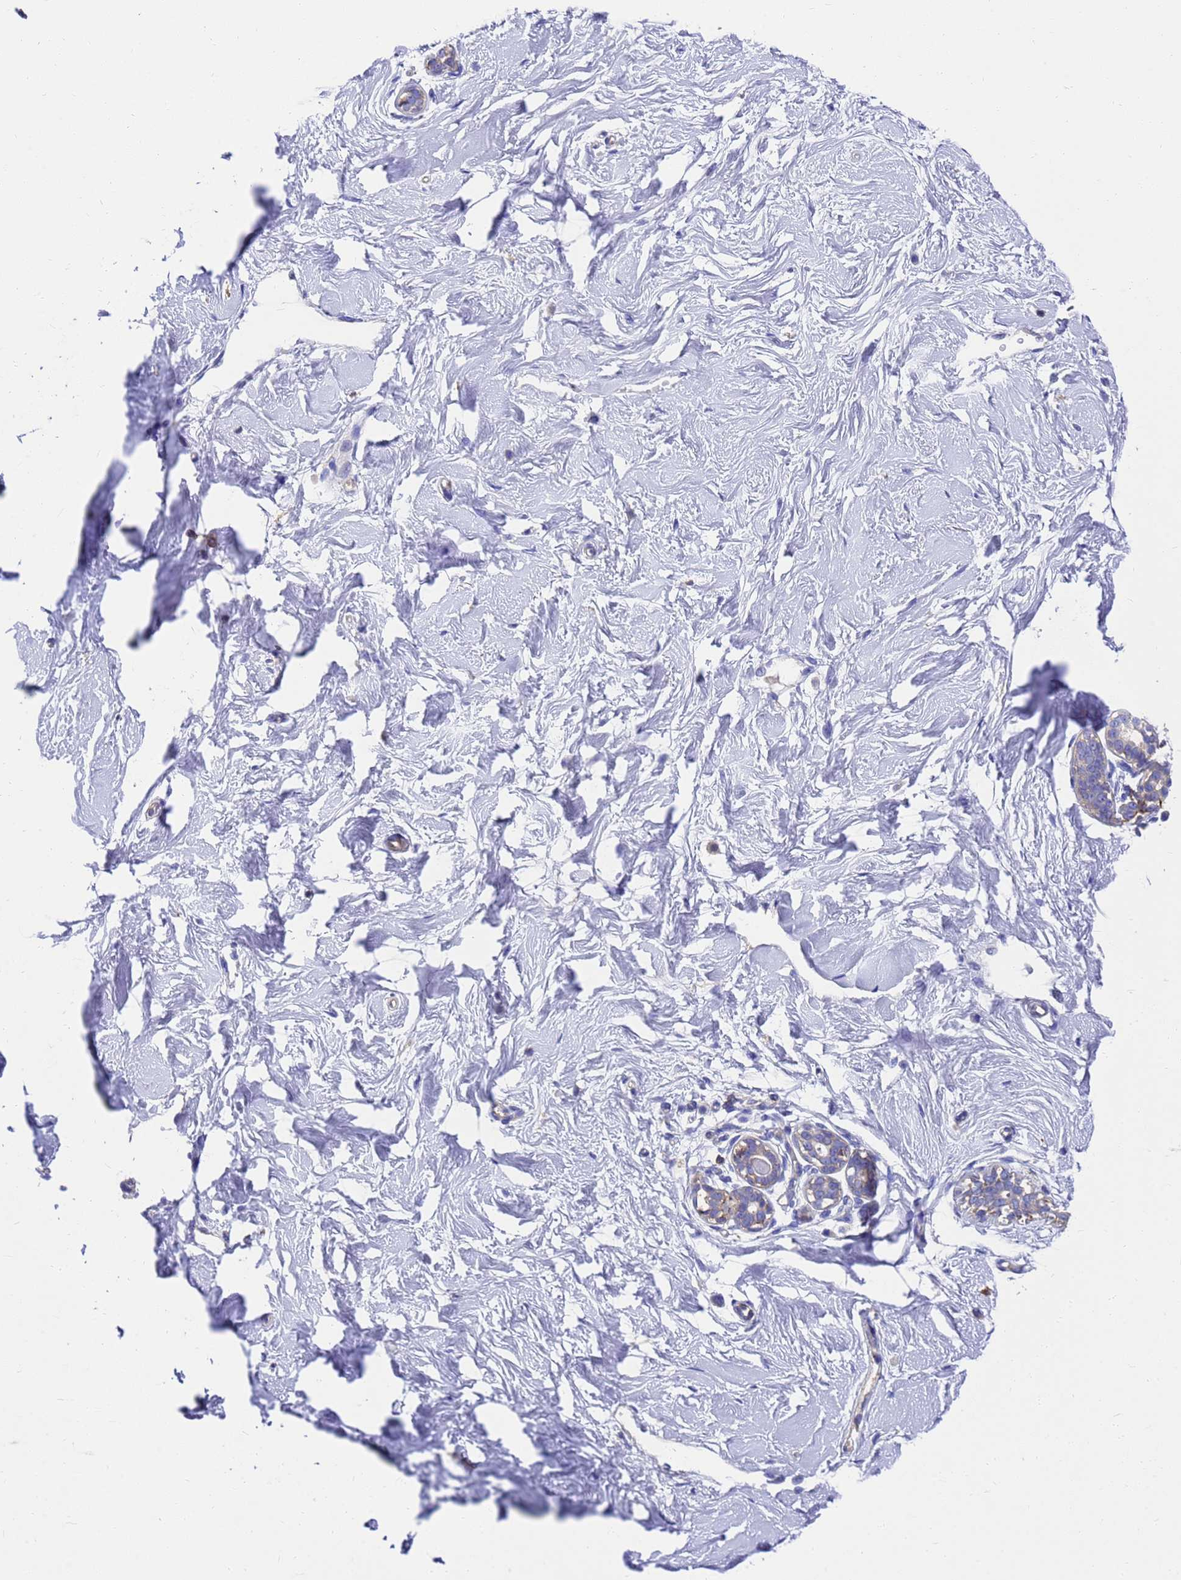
{"staining": {"intensity": "negative", "quantity": "none", "location": "none"}, "tissue": "breast", "cell_type": "Adipocytes", "image_type": "normal", "snomed": [{"axis": "morphology", "description": "Normal tissue, NOS"}, {"axis": "morphology", "description": "Adenoma, NOS"}, {"axis": "topography", "description": "Breast"}], "caption": "DAB immunohistochemical staining of normal human breast exhibits no significant positivity in adipocytes. (Immunohistochemistry, brightfield microscopy, high magnification).", "gene": "ZNF235", "patient": {"sex": "female", "age": 23}}